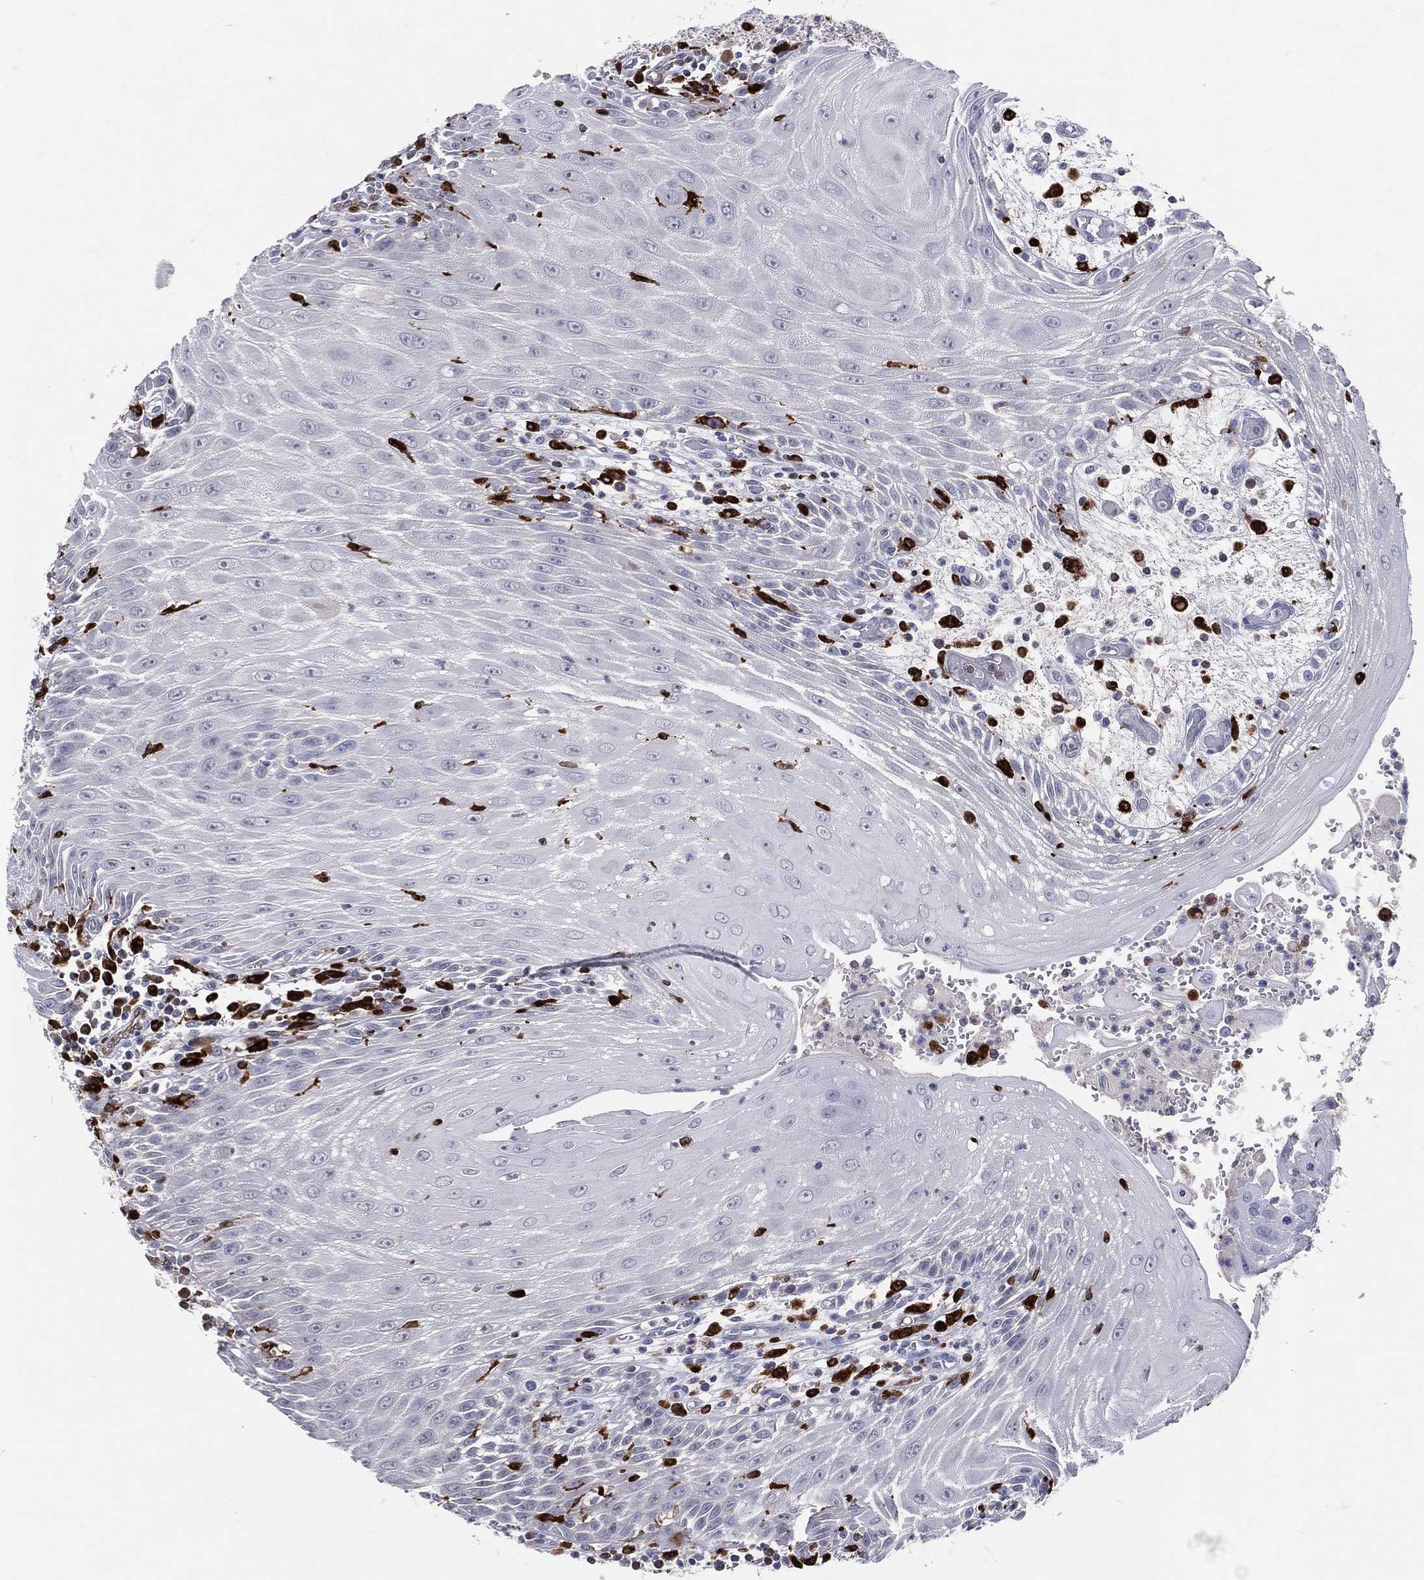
{"staining": {"intensity": "negative", "quantity": "none", "location": "none"}, "tissue": "head and neck cancer", "cell_type": "Tumor cells", "image_type": "cancer", "snomed": [{"axis": "morphology", "description": "Squamous cell carcinoma, NOS"}, {"axis": "topography", "description": "Oral tissue"}, {"axis": "topography", "description": "Head-Neck"}], "caption": "Protein analysis of squamous cell carcinoma (head and neck) exhibits no significant positivity in tumor cells.", "gene": "CD74", "patient": {"sex": "male", "age": 58}}